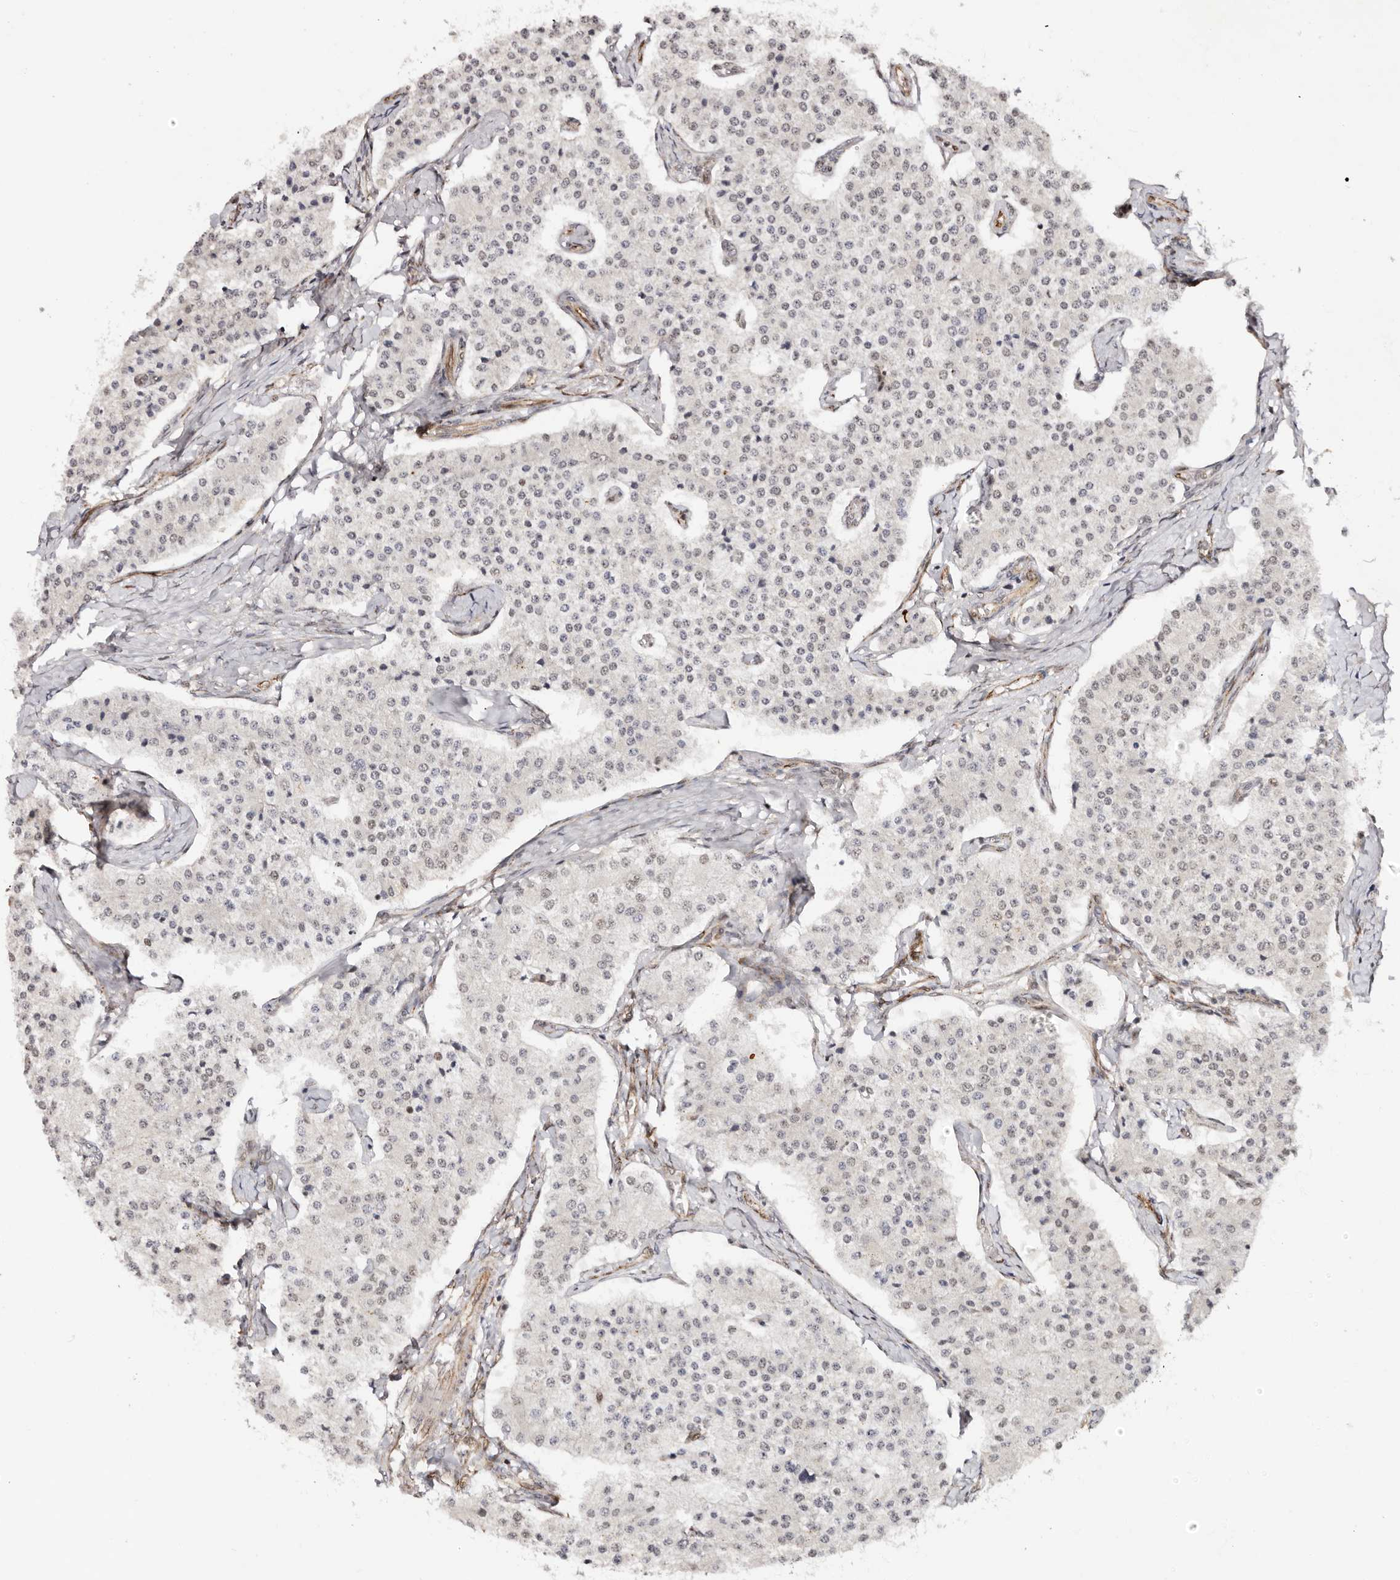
{"staining": {"intensity": "negative", "quantity": "none", "location": "none"}, "tissue": "carcinoid", "cell_type": "Tumor cells", "image_type": "cancer", "snomed": [{"axis": "morphology", "description": "Carcinoid, malignant, NOS"}, {"axis": "topography", "description": "Colon"}], "caption": "A histopathology image of human carcinoid is negative for staining in tumor cells.", "gene": "BCL2L15", "patient": {"sex": "female", "age": 52}}